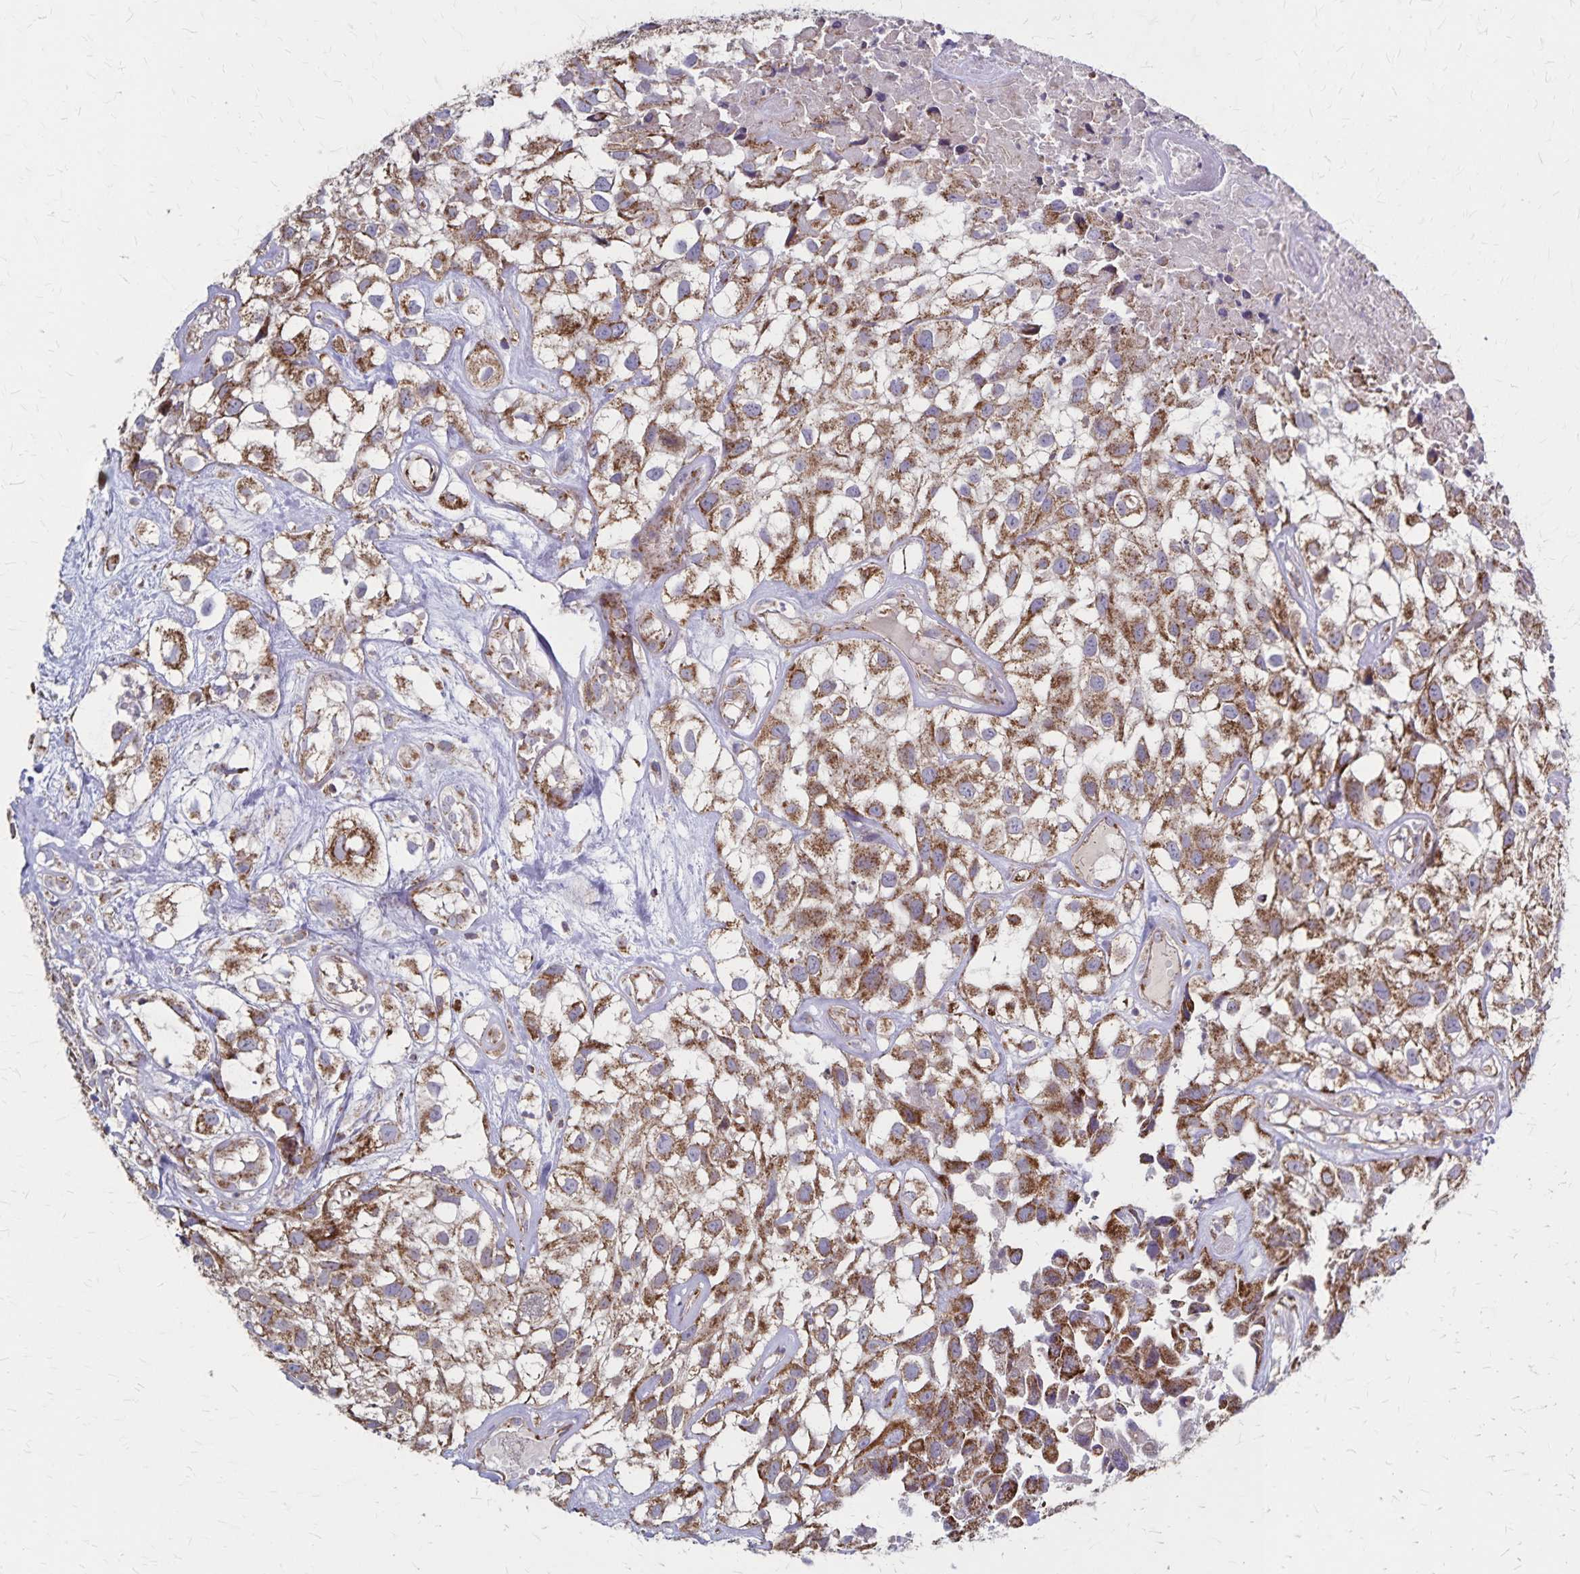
{"staining": {"intensity": "moderate", "quantity": ">75%", "location": "cytoplasmic/membranous"}, "tissue": "urothelial cancer", "cell_type": "Tumor cells", "image_type": "cancer", "snomed": [{"axis": "morphology", "description": "Urothelial carcinoma, High grade"}, {"axis": "topography", "description": "Urinary bladder"}], "caption": "A brown stain shows moderate cytoplasmic/membranous staining of a protein in urothelial carcinoma (high-grade) tumor cells. The protein of interest is shown in brown color, while the nuclei are stained blue.", "gene": "NFS1", "patient": {"sex": "male", "age": 56}}